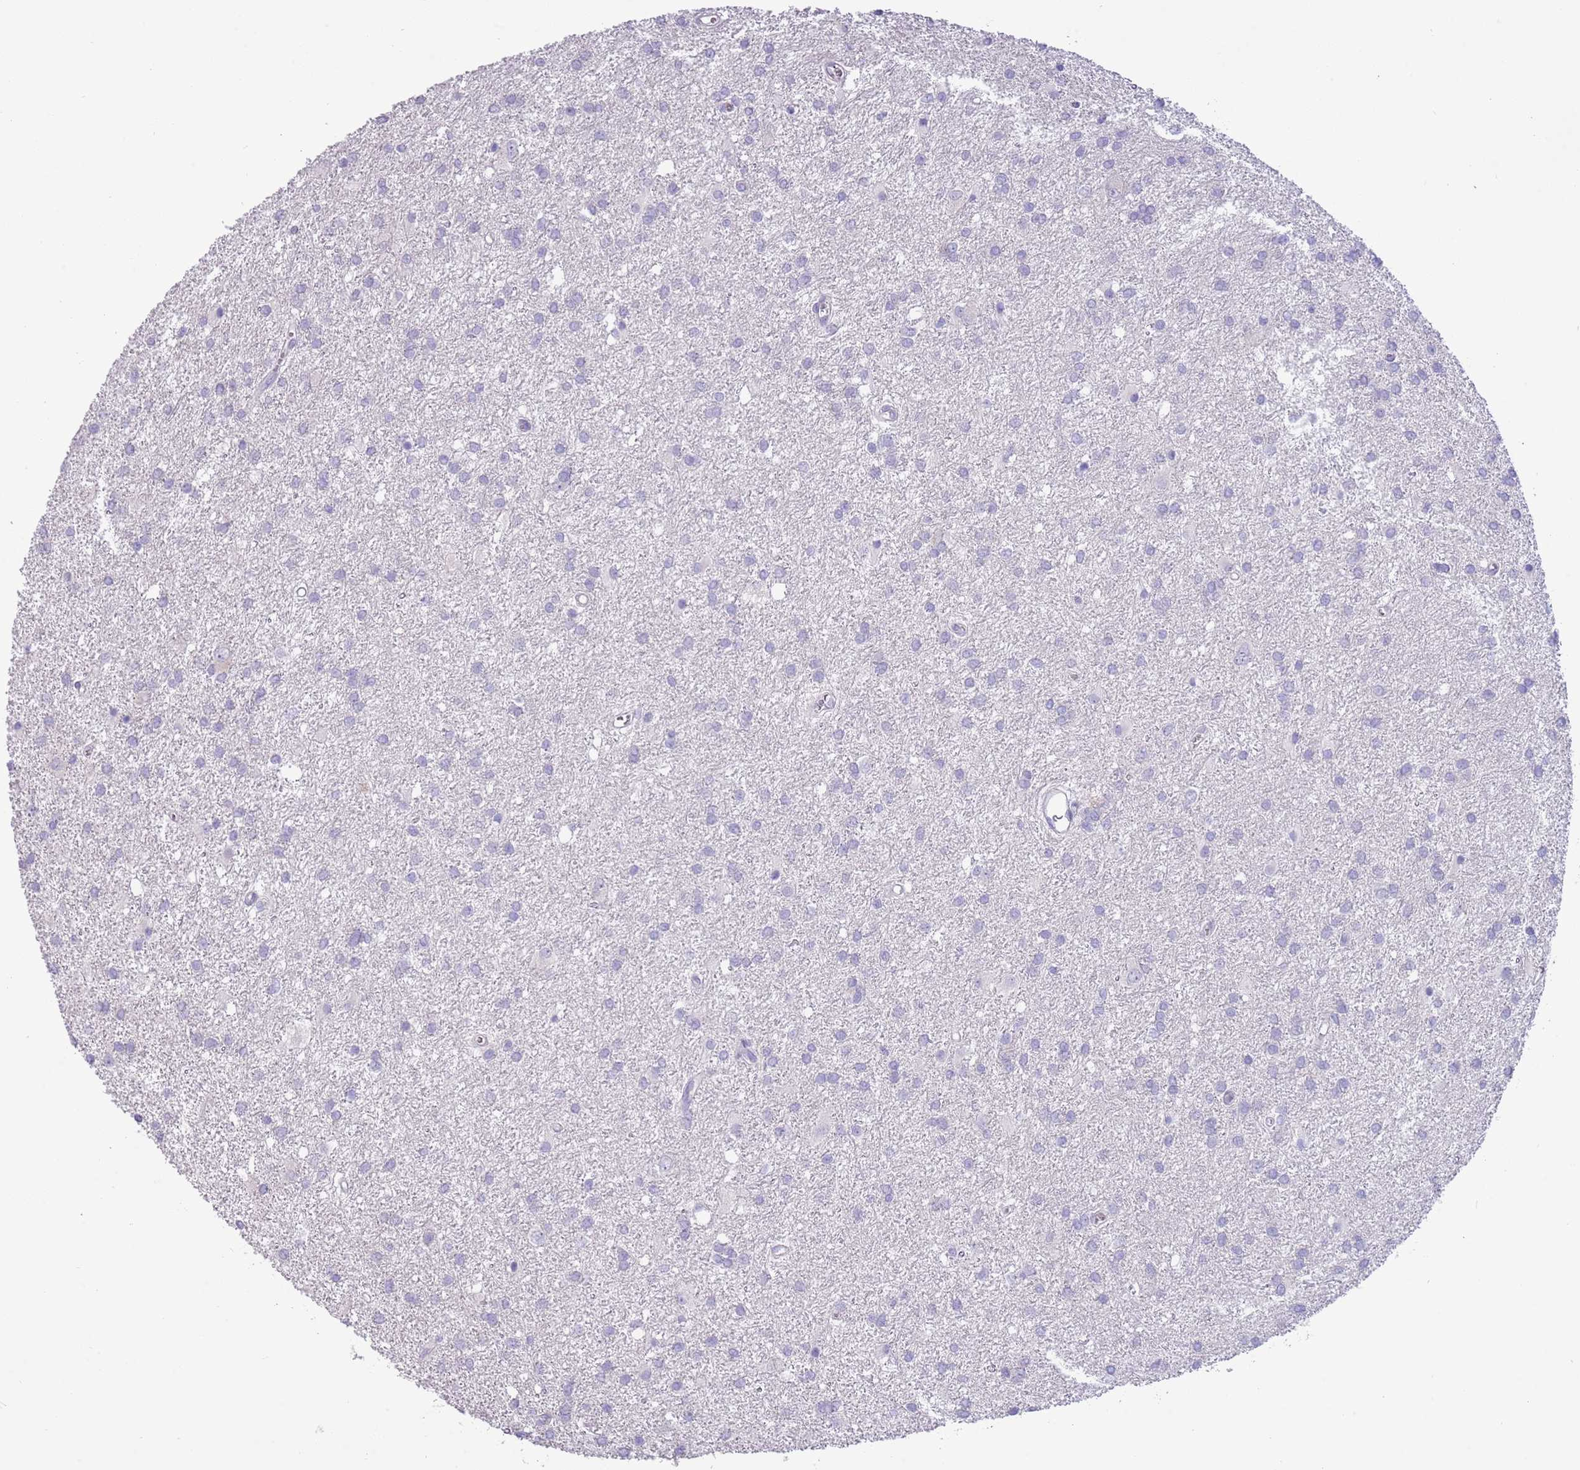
{"staining": {"intensity": "negative", "quantity": "none", "location": "none"}, "tissue": "glioma", "cell_type": "Tumor cells", "image_type": "cancer", "snomed": [{"axis": "morphology", "description": "Glioma, malignant, High grade"}, {"axis": "topography", "description": "Brain"}], "caption": "Glioma stained for a protein using IHC shows no expression tumor cells.", "gene": "TOX2", "patient": {"sex": "female", "age": 50}}